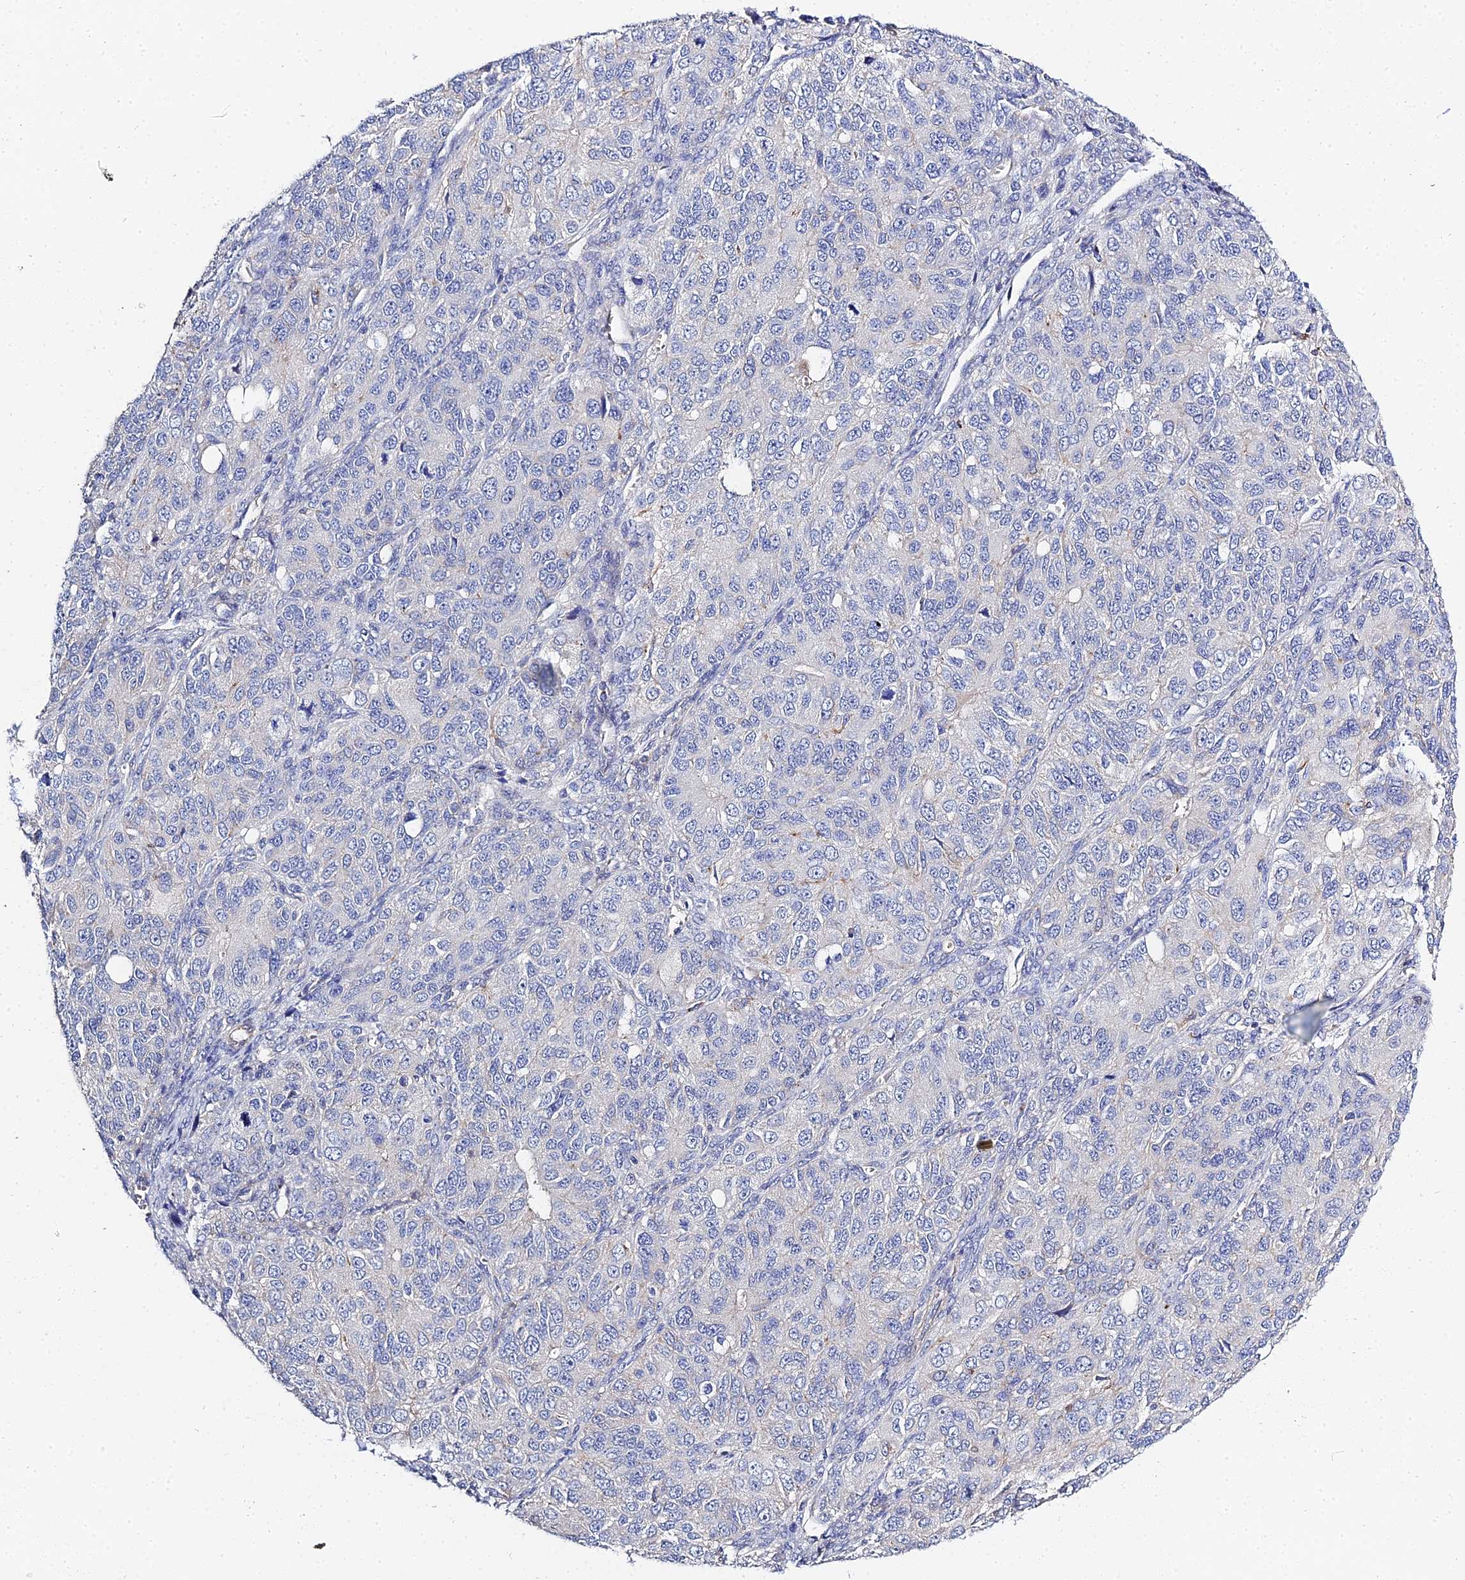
{"staining": {"intensity": "negative", "quantity": "none", "location": "none"}, "tissue": "ovarian cancer", "cell_type": "Tumor cells", "image_type": "cancer", "snomed": [{"axis": "morphology", "description": "Carcinoma, endometroid"}, {"axis": "topography", "description": "Ovary"}], "caption": "Ovarian cancer stained for a protein using immunohistochemistry shows no positivity tumor cells.", "gene": "APOBEC3H", "patient": {"sex": "female", "age": 51}}